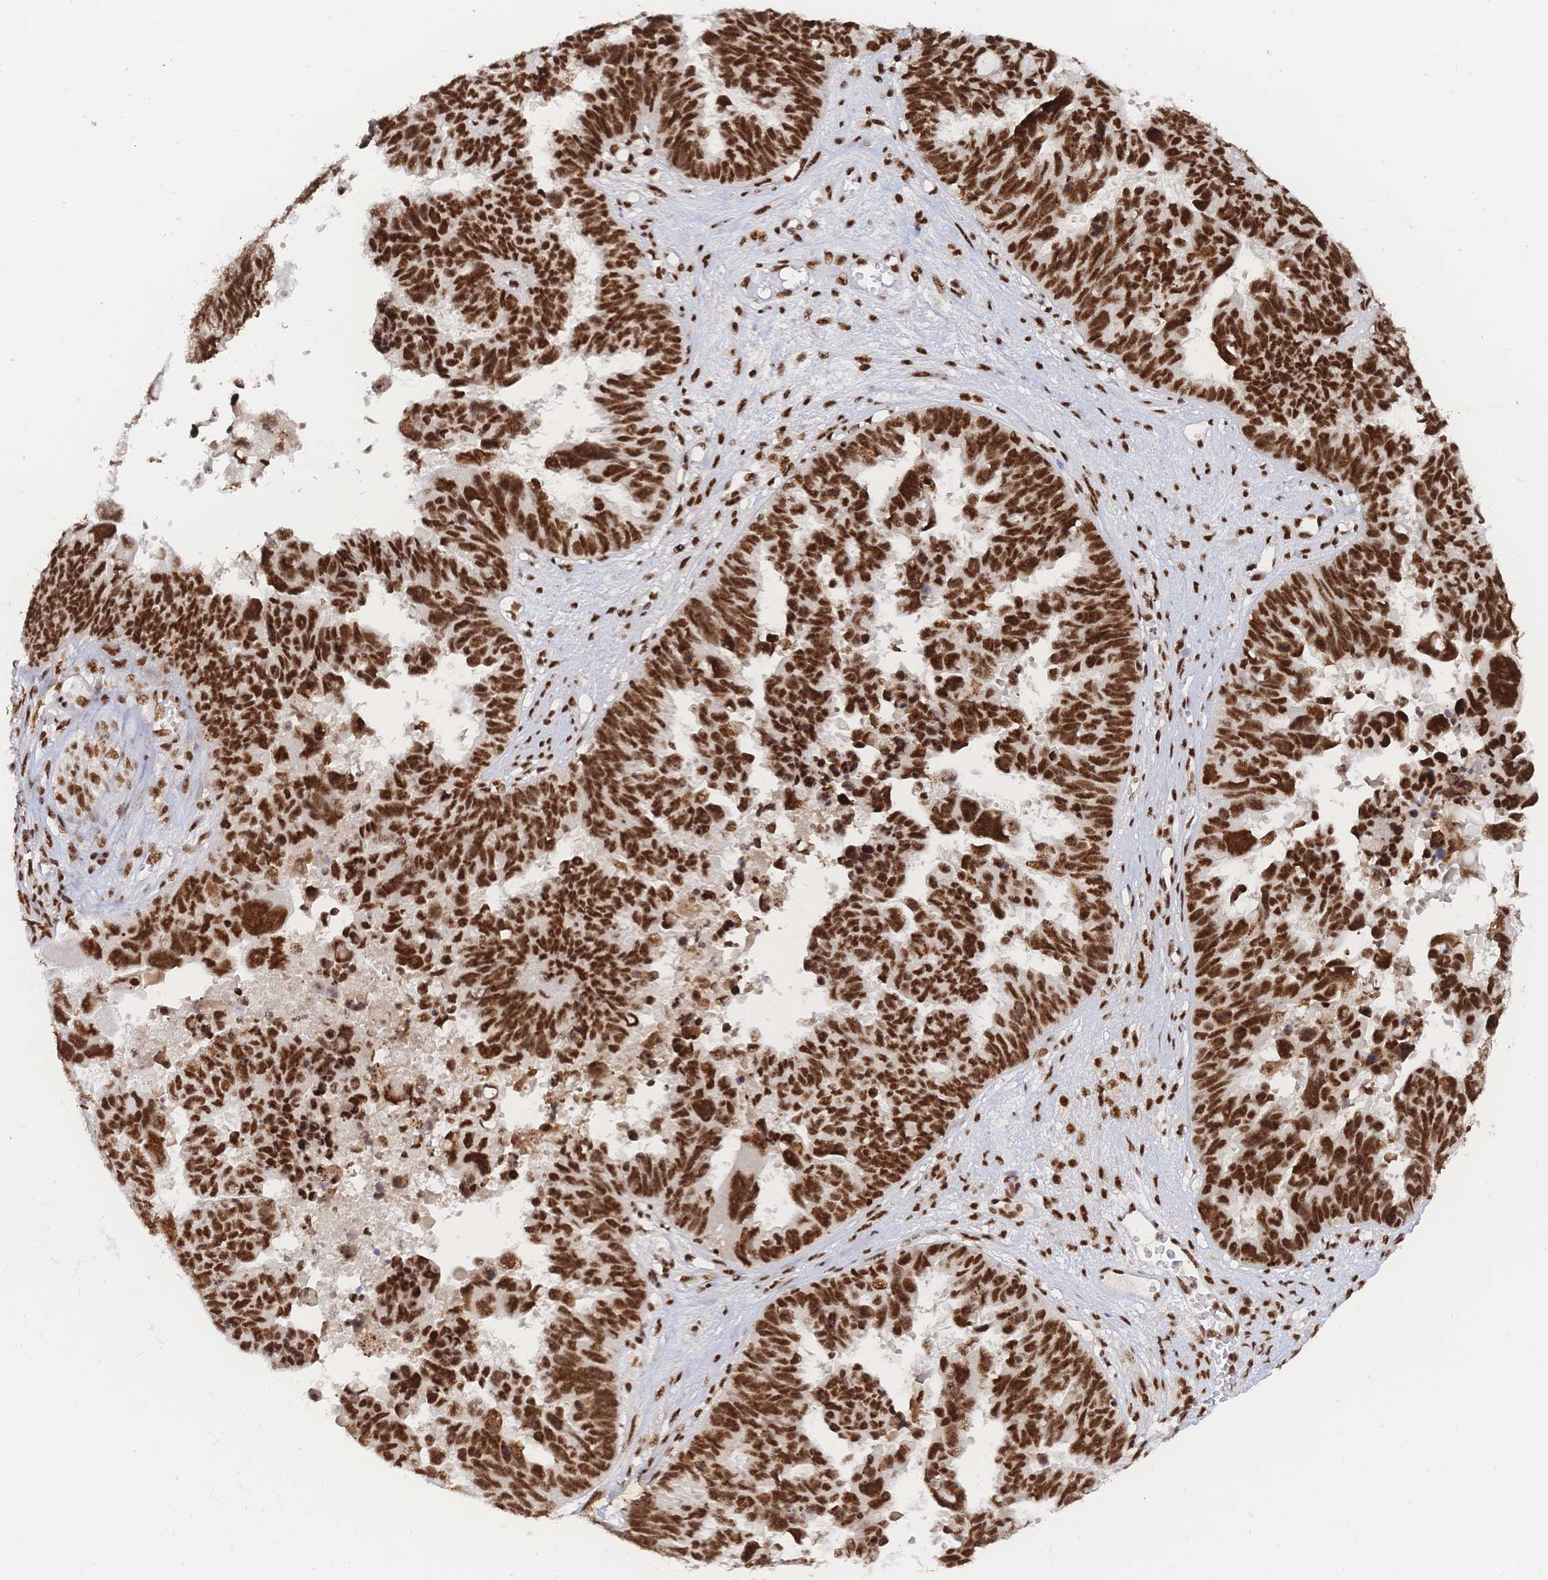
{"staining": {"intensity": "strong", "quantity": ">75%", "location": "nuclear"}, "tissue": "ovarian cancer", "cell_type": "Tumor cells", "image_type": "cancer", "snomed": [{"axis": "morphology", "description": "Cystadenocarcinoma, serous, NOS"}, {"axis": "topography", "description": "Ovary"}], "caption": "This is a photomicrograph of immunohistochemistry (IHC) staining of ovarian cancer, which shows strong positivity in the nuclear of tumor cells.", "gene": "SRSF1", "patient": {"sex": "female", "age": 60}}